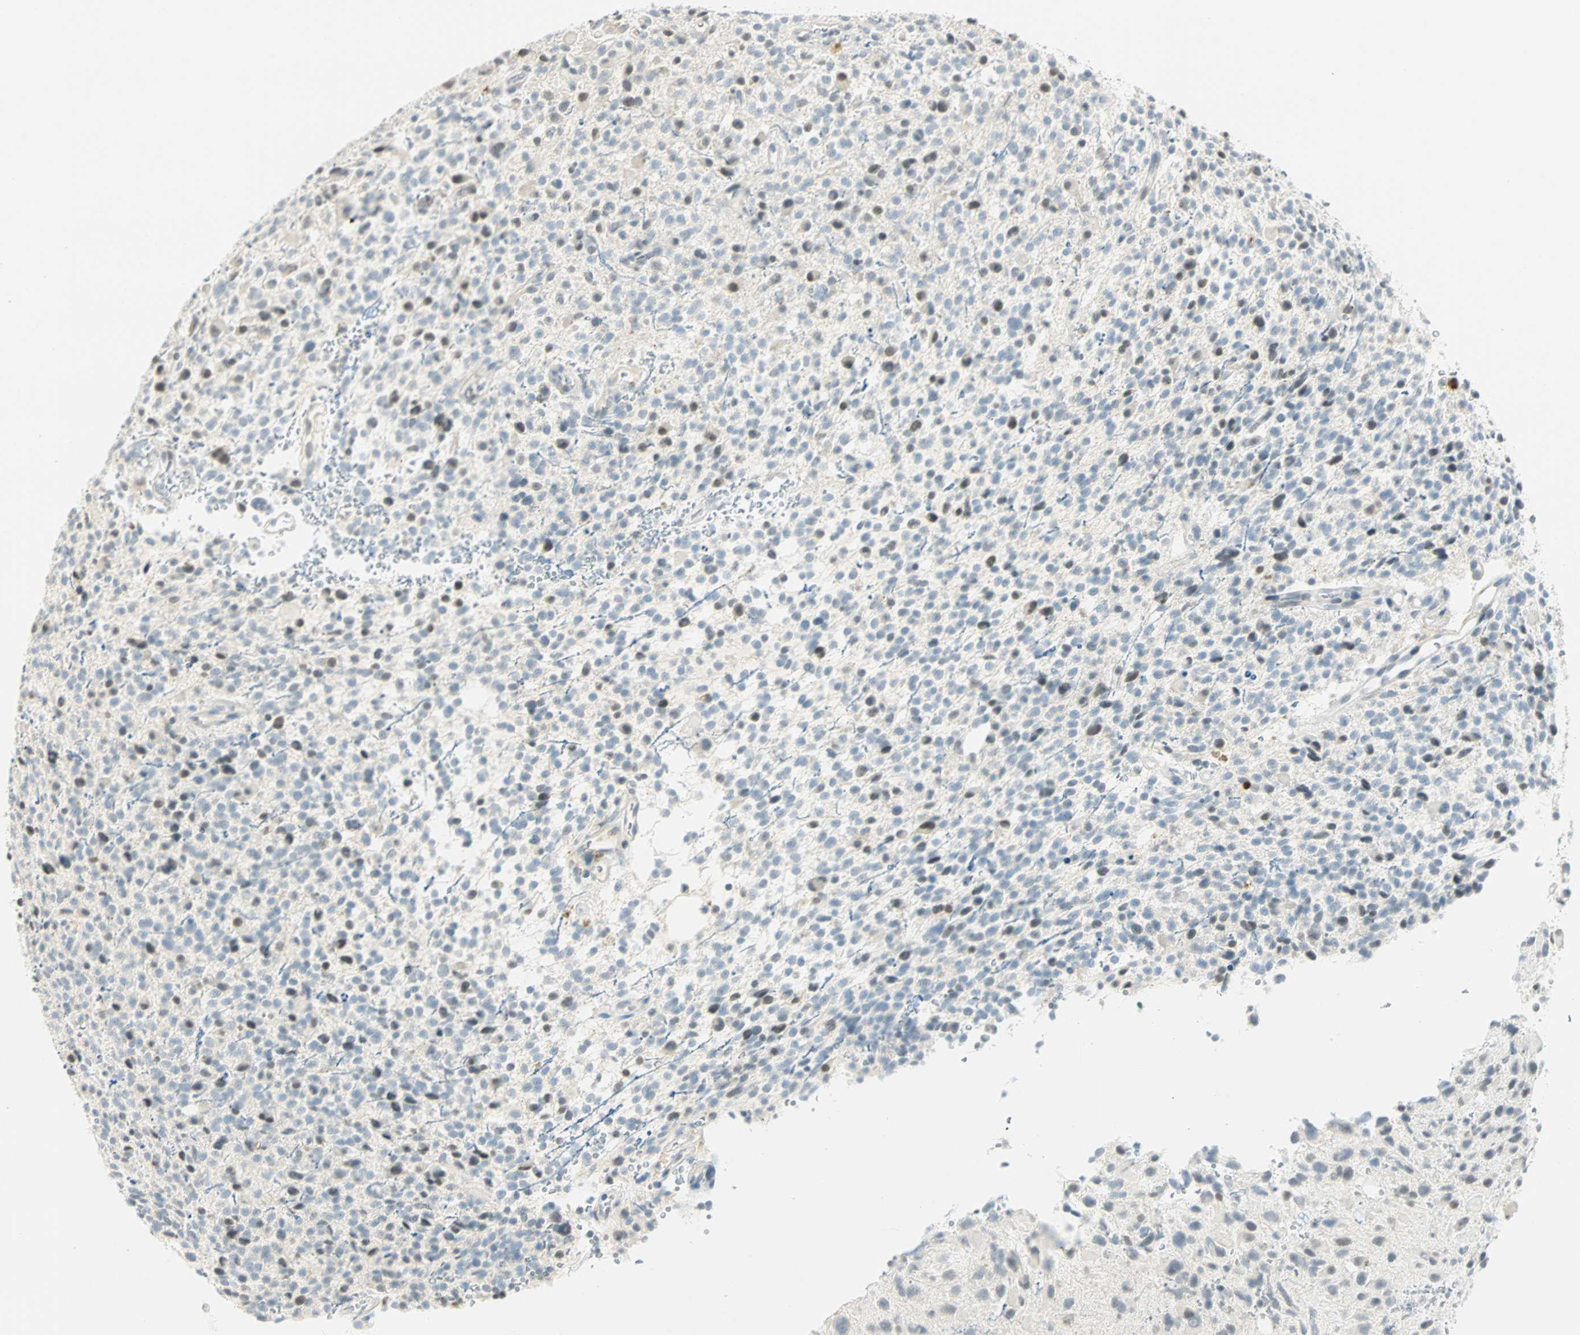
{"staining": {"intensity": "weak", "quantity": "<25%", "location": "nuclear"}, "tissue": "glioma", "cell_type": "Tumor cells", "image_type": "cancer", "snomed": [{"axis": "morphology", "description": "Glioma, malignant, High grade"}, {"axis": "topography", "description": "Brain"}], "caption": "Immunohistochemistry of glioma demonstrates no staining in tumor cells.", "gene": "SMAD3", "patient": {"sex": "male", "age": 48}}